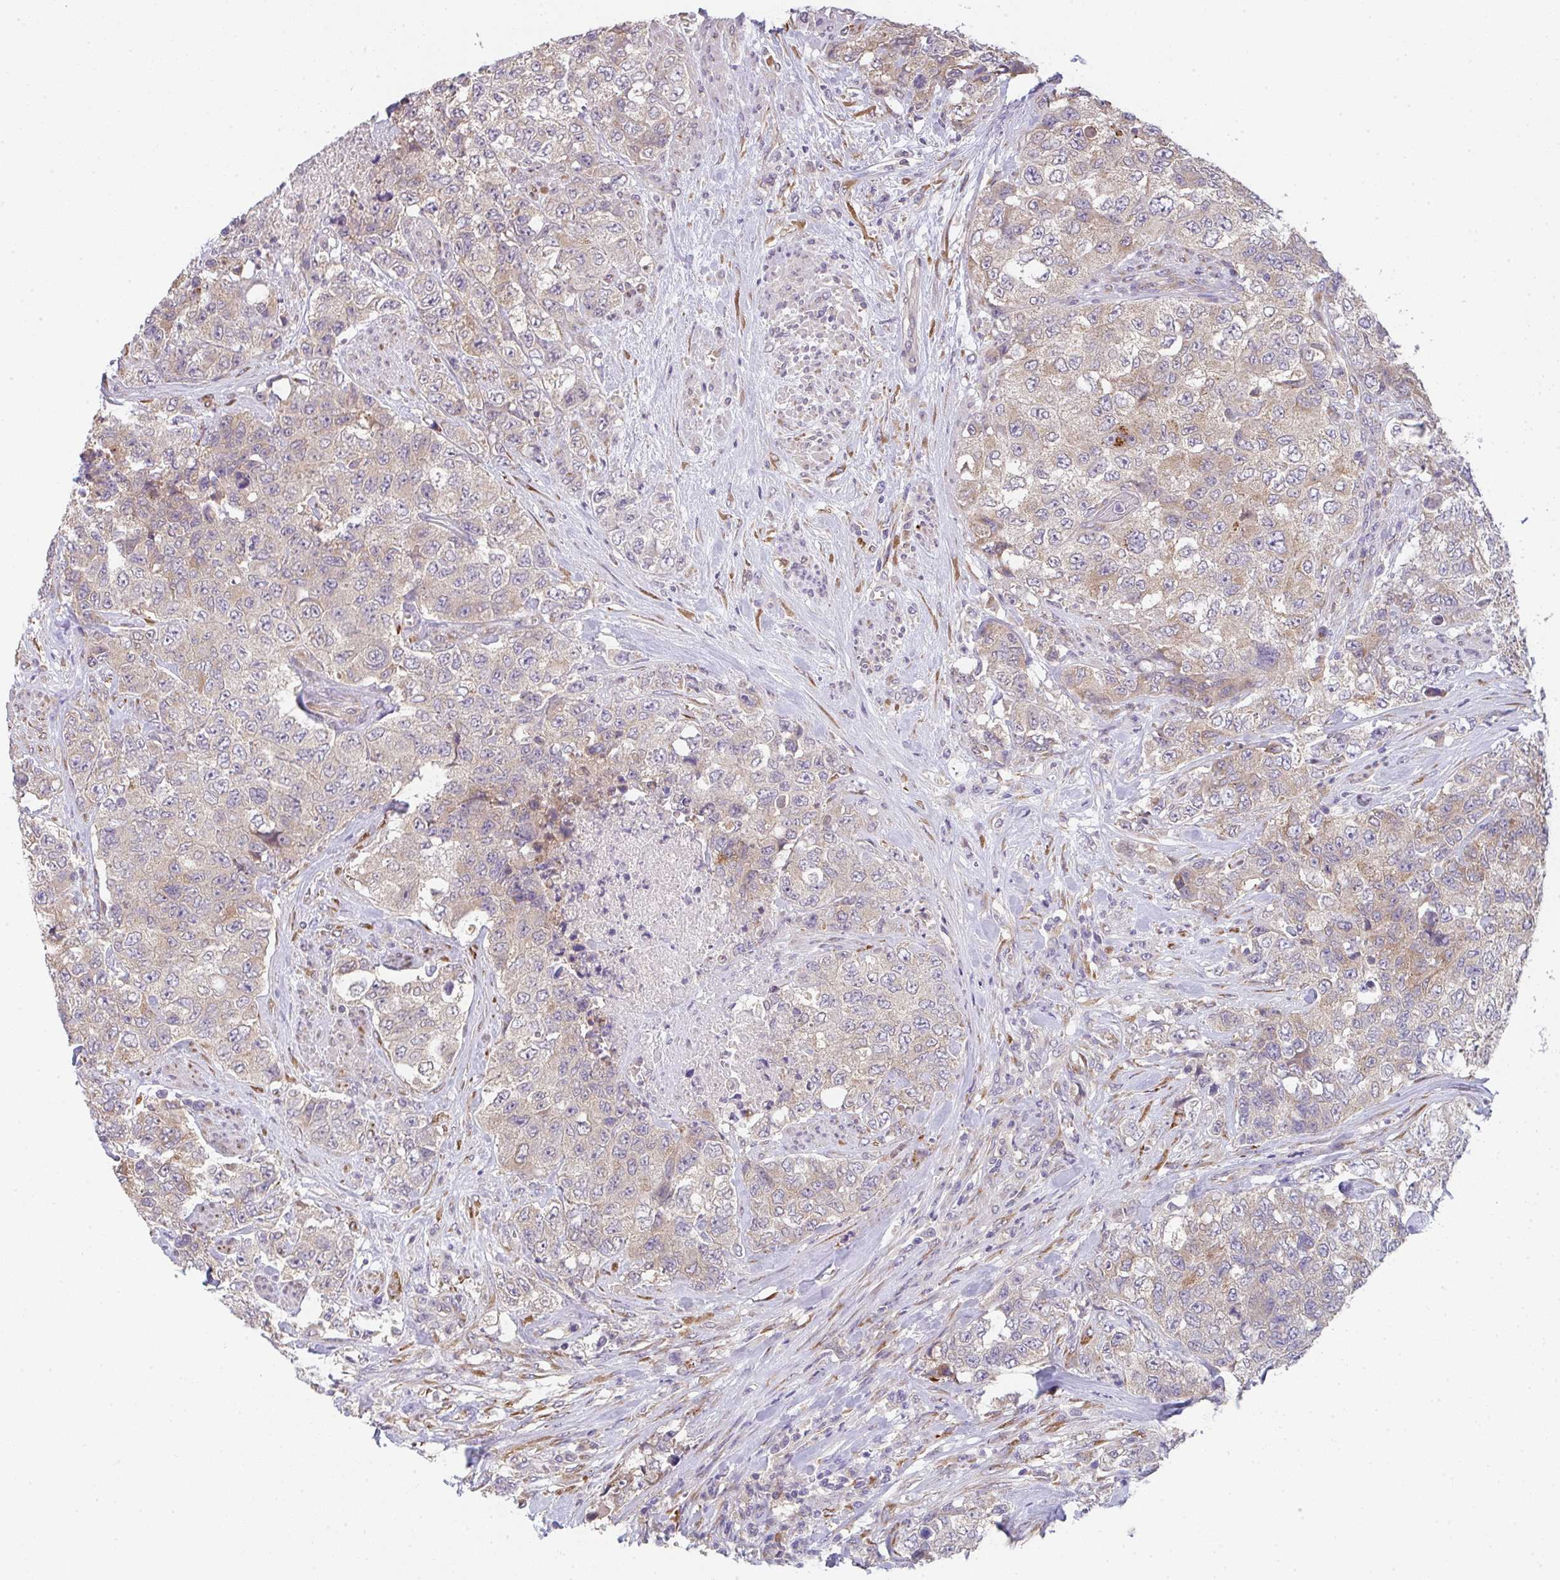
{"staining": {"intensity": "weak", "quantity": "25%-75%", "location": "cytoplasmic/membranous"}, "tissue": "urothelial cancer", "cell_type": "Tumor cells", "image_type": "cancer", "snomed": [{"axis": "morphology", "description": "Urothelial carcinoma, High grade"}, {"axis": "topography", "description": "Urinary bladder"}], "caption": "Protein staining by IHC demonstrates weak cytoplasmic/membranous expression in approximately 25%-75% of tumor cells in urothelial carcinoma (high-grade). (brown staining indicates protein expression, while blue staining denotes nuclei).", "gene": "TSPAN31", "patient": {"sex": "female", "age": 78}}